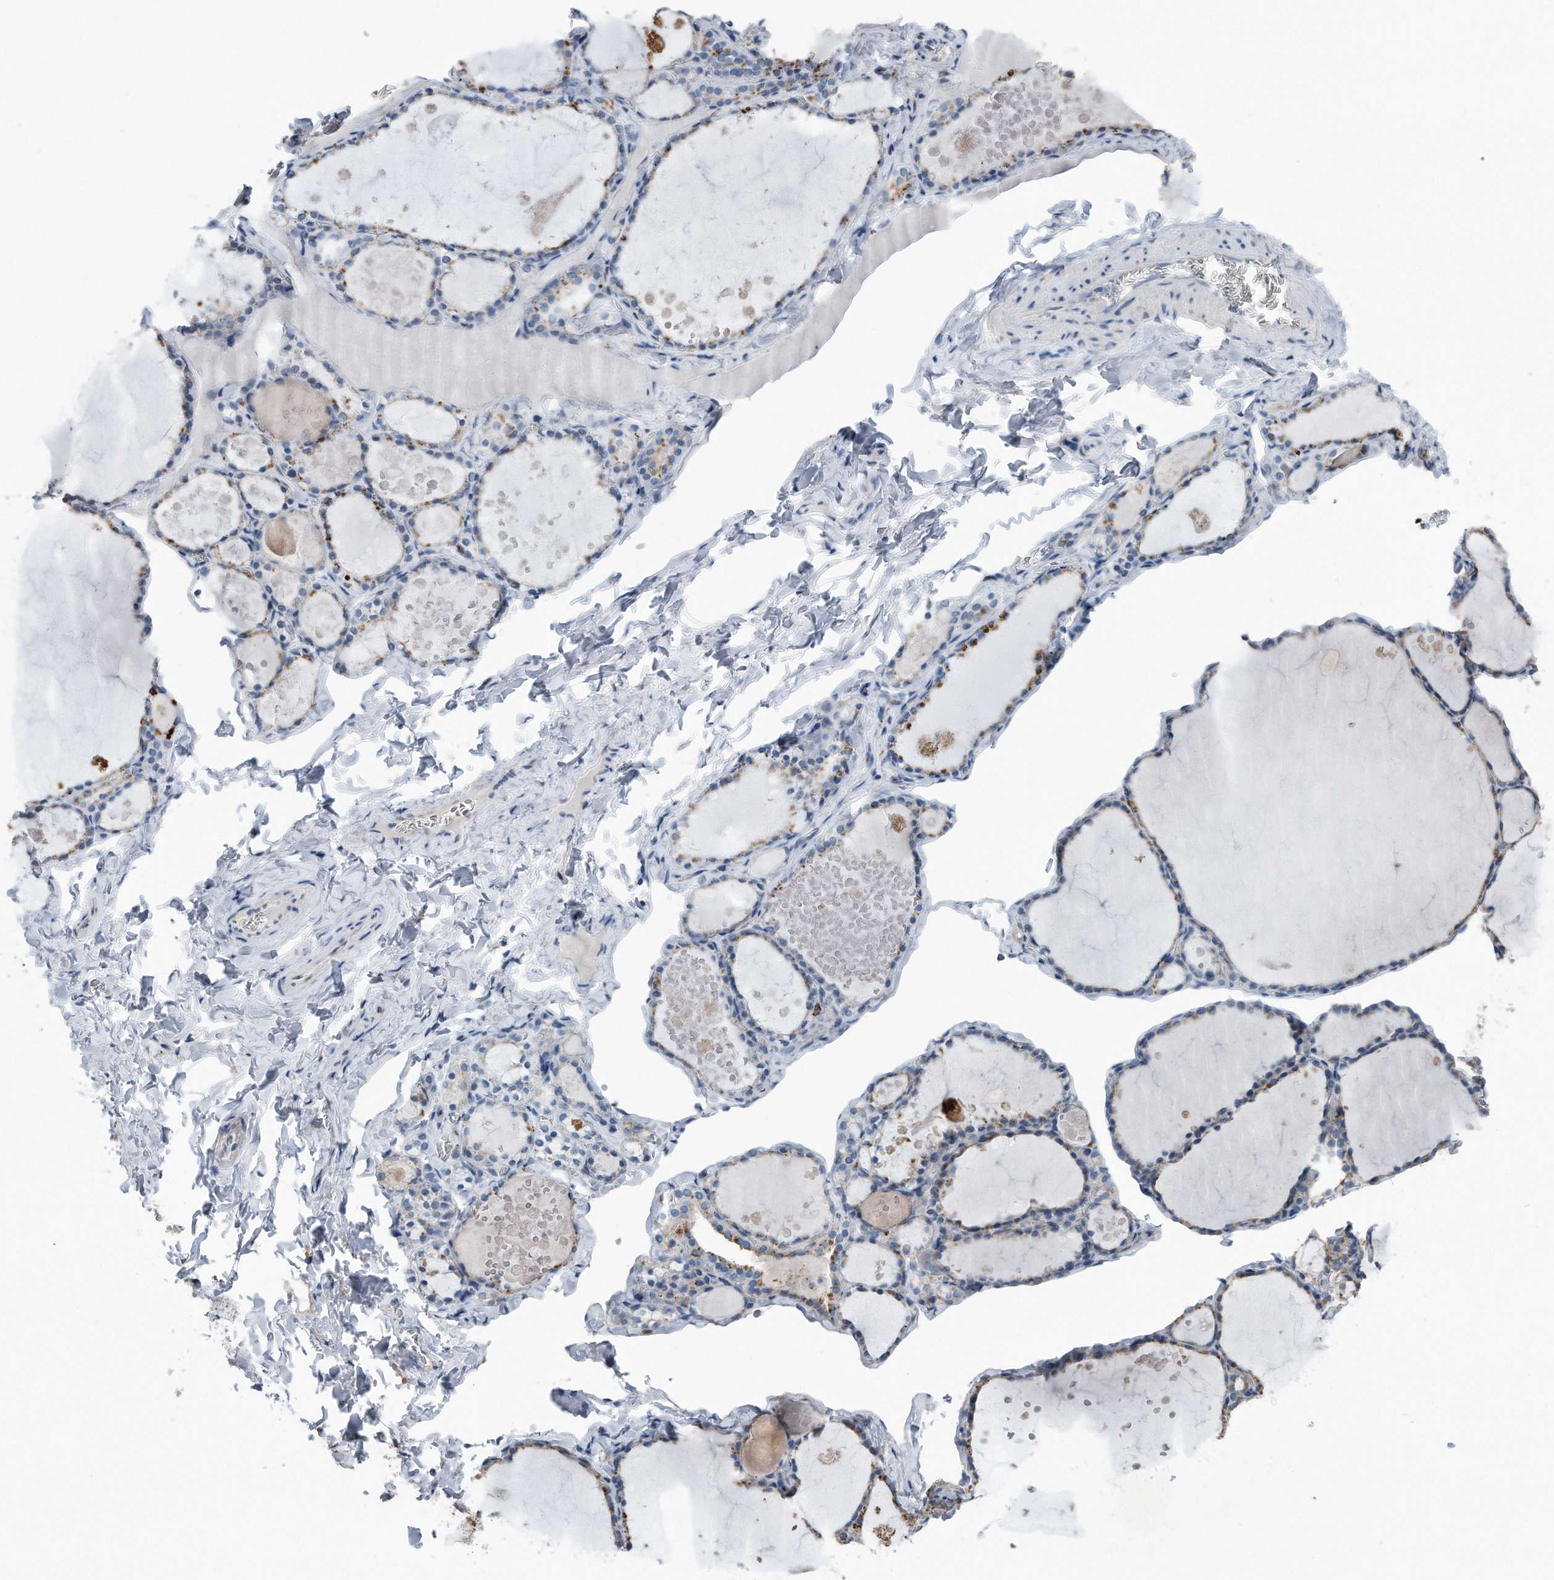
{"staining": {"intensity": "moderate", "quantity": "<25%", "location": "cytoplasmic/membranous"}, "tissue": "thyroid gland", "cell_type": "Glandular cells", "image_type": "normal", "snomed": [{"axis": "morphology", "description": "Normal tissue, NOS"}, {"axis": "topography", "description": "Thyroid gland"}], "caption": "Immunohistochemical staining of benign thyroid gland demonstrates <25% levels of moderate cytoplasmic/membranous protein positivity in approximately <25% of glandular cells. Immunohistochemistry stains the protein in brown and the nuclei are stained blue.", "gene": "ZNF772", "patient": {"sex": "male", "age": 56}}